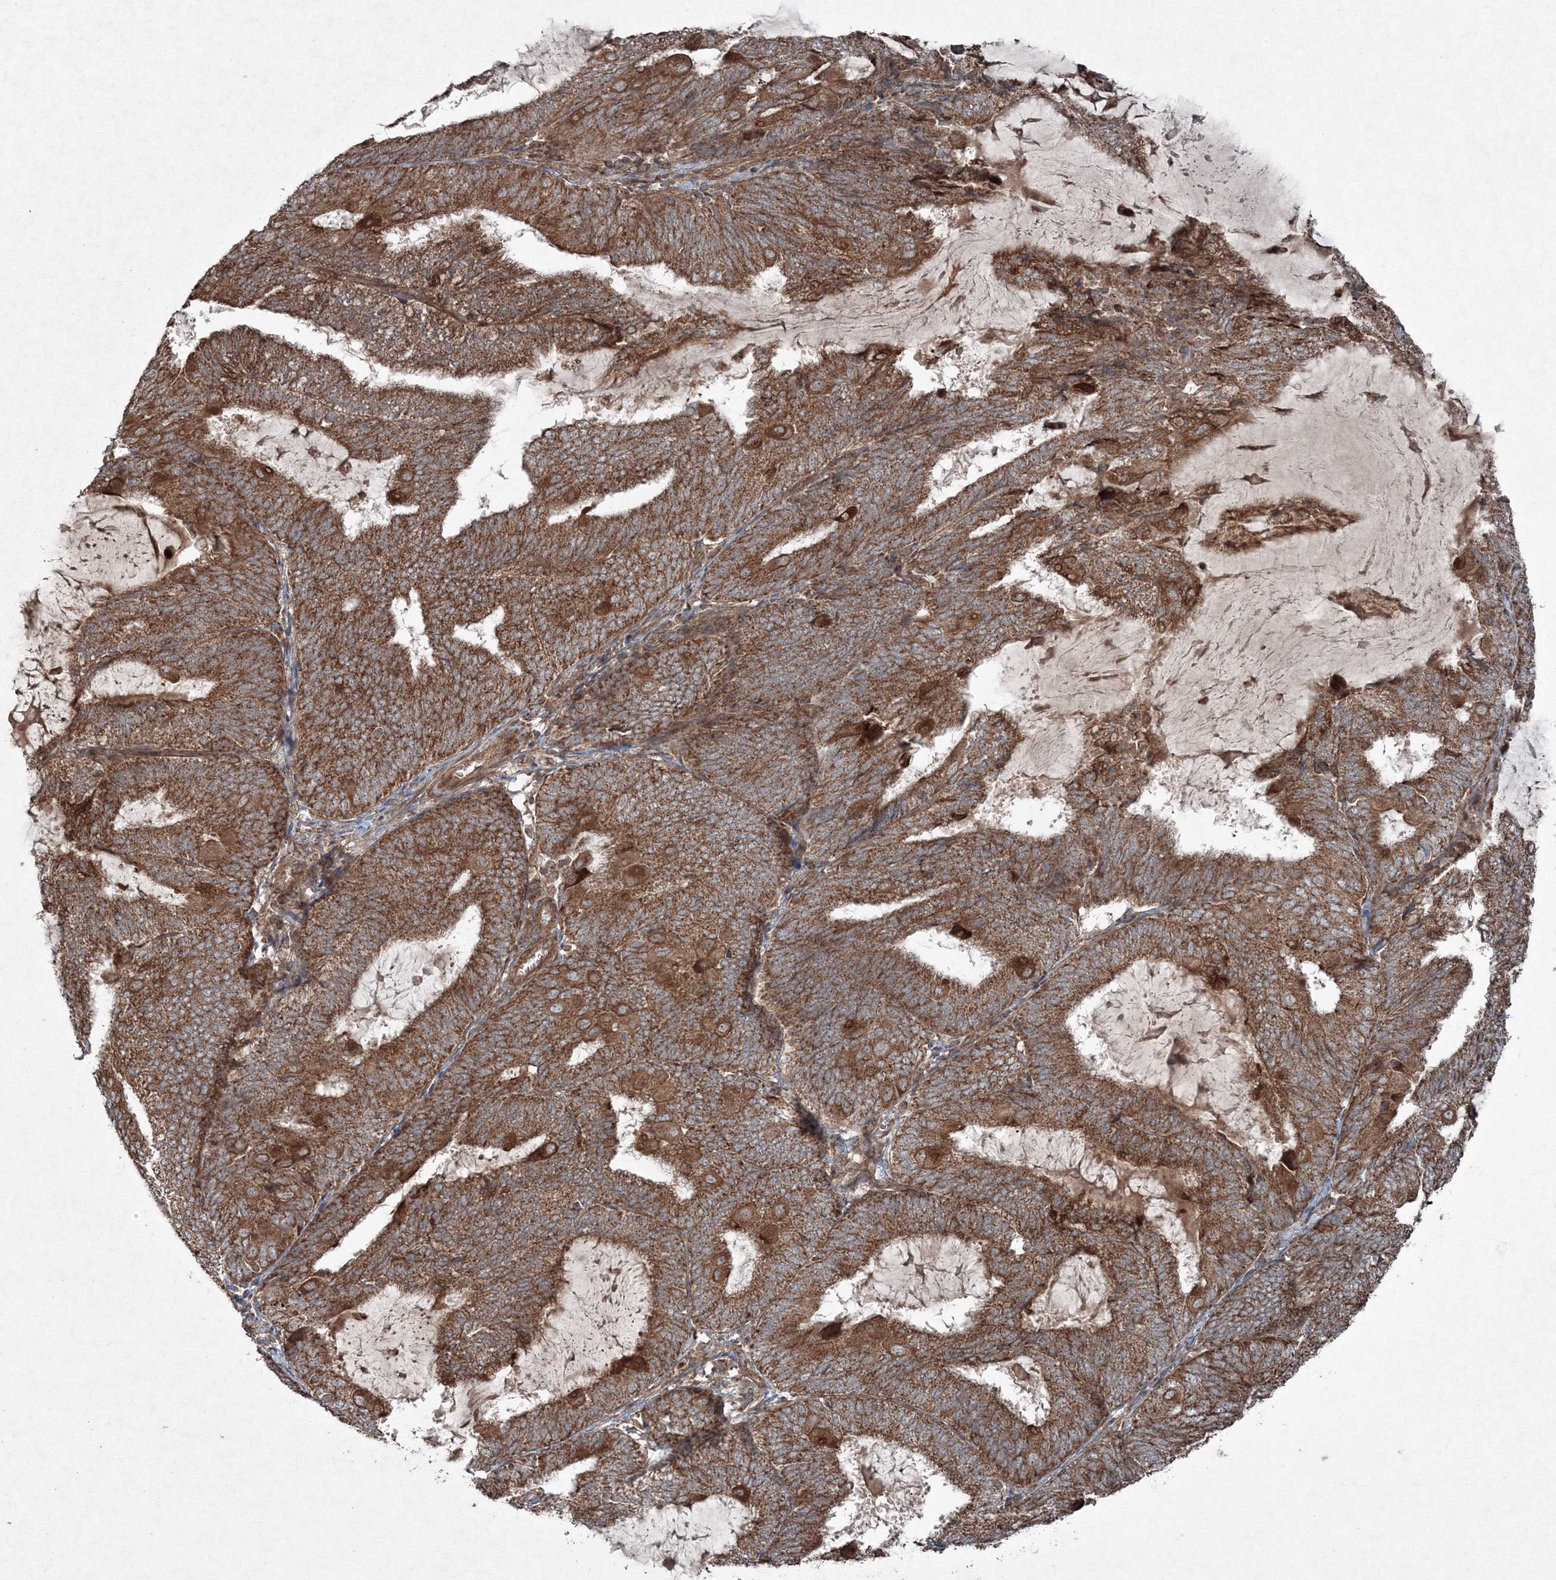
{"staining": {"intensity": "strong", "quantity": ">75%", "location": "cytoplasmic/membranous"}, "tissue": "endometrial cancer", "cell_type": "Tumor cells", "image_type": "cancer", "snomed": [{"axis": "morphology", "description": "Adenocarcinoma, NOS"}, {"axis": "topography", "description": "Endometrium"}], "caption": "Immunohistochemical staining of human adenocarcinoma (endometrial) displays high levels of strong cytoplasmic/membranous protein expression in about >75% of tumor cells.", "gene": "COPS7B", "patient": {"sex": "female", "age": 81}}